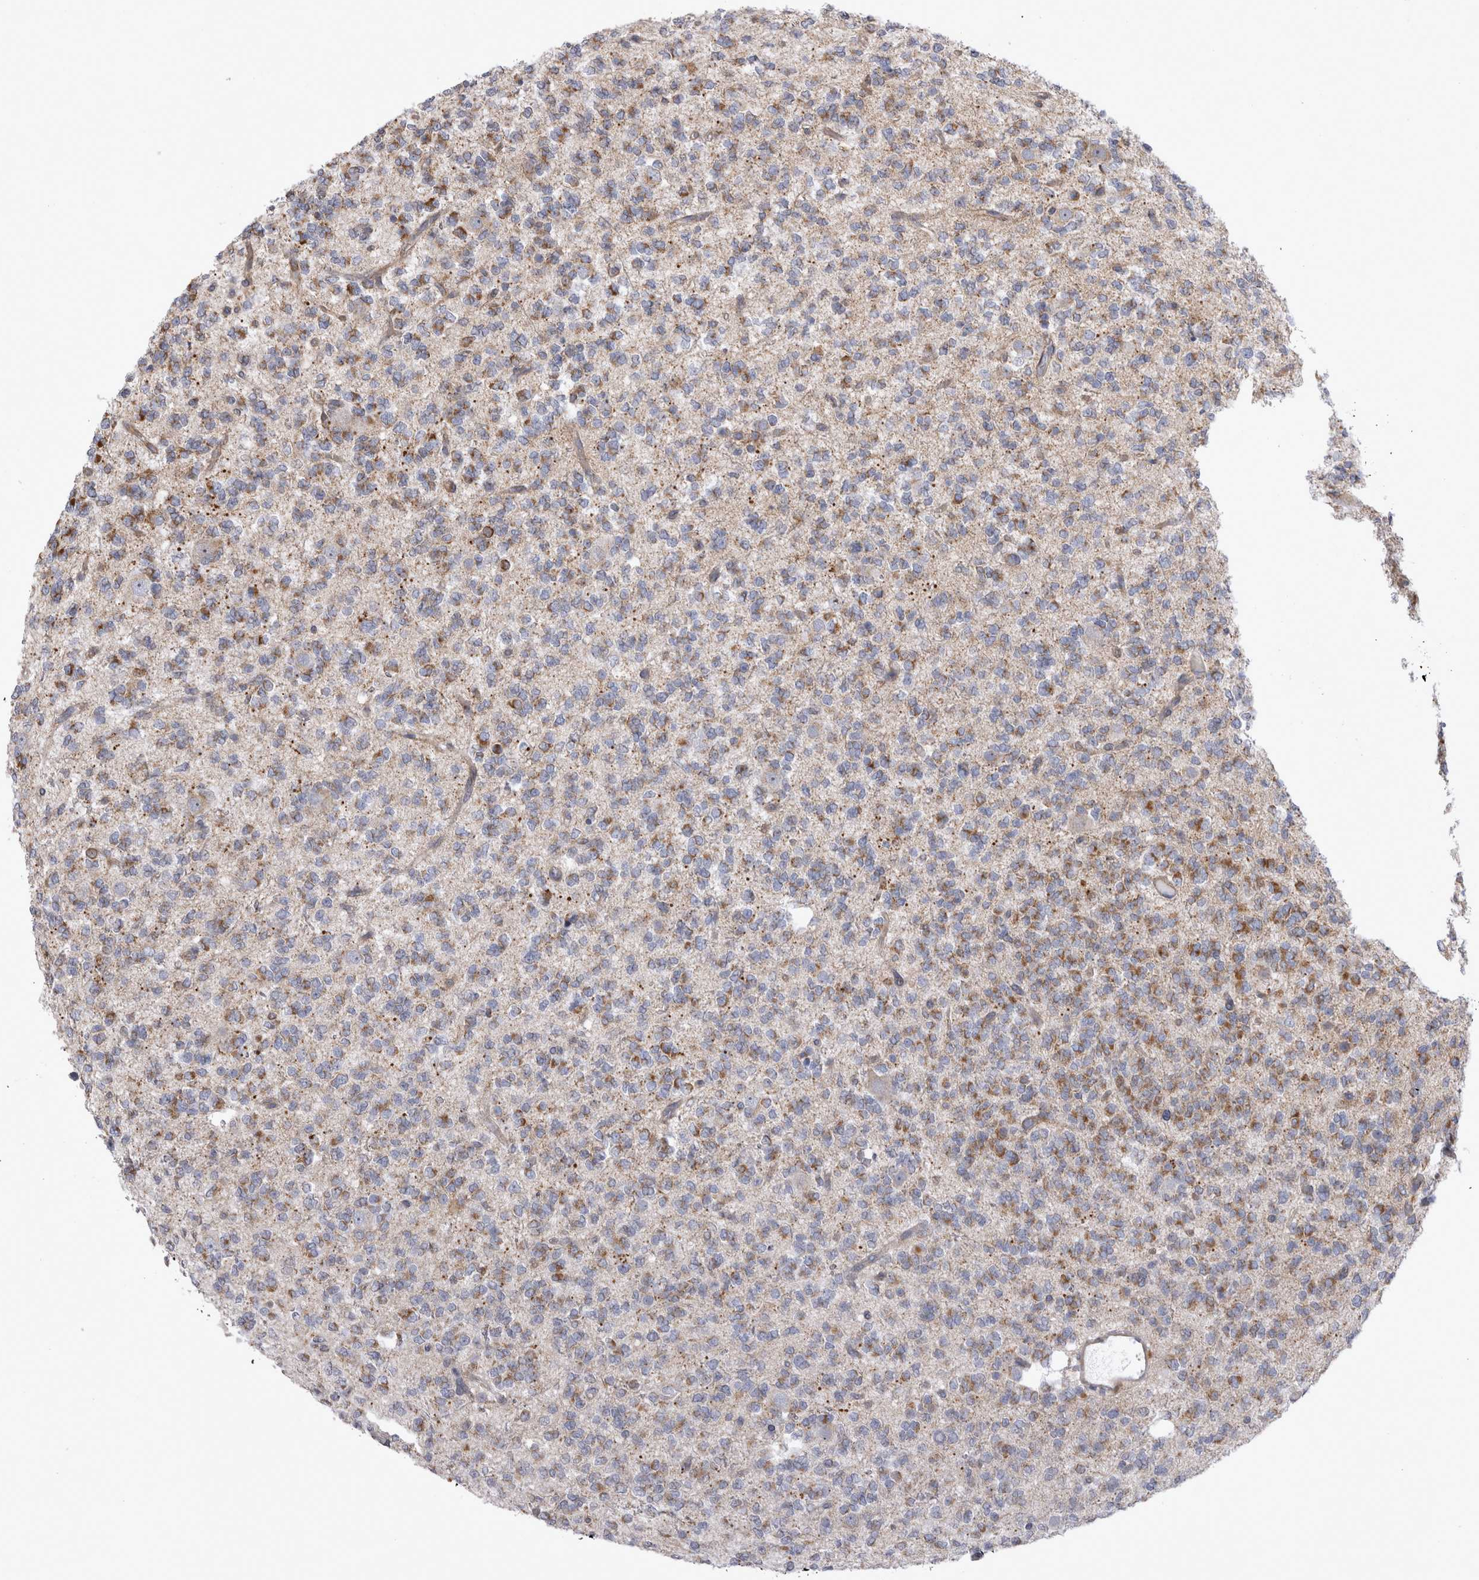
{"staining": {"intensity": "strong", "quantity": "25%-75%", "location": "cytoplasmic/membranous"}, "tissue": "glioma", "cell_type": "Tumor cells", "image_type": "cancer", "snomed": [{"axis": "morphology", "description": "Glioma, malignant, Low grade"}, {"axis": "topography", "description": "Brain"}], "caption": "Brown immunohistochemical staining in human malignant glioma (low-grade) displays strong cytoplasmic/membranous expression in approximately 25%-75% of tumor cells. (IHC, brightfield microscopy, high magnification).", "gene": "TSPOAP1", "patient": {"sex": "male", "age": 38}}